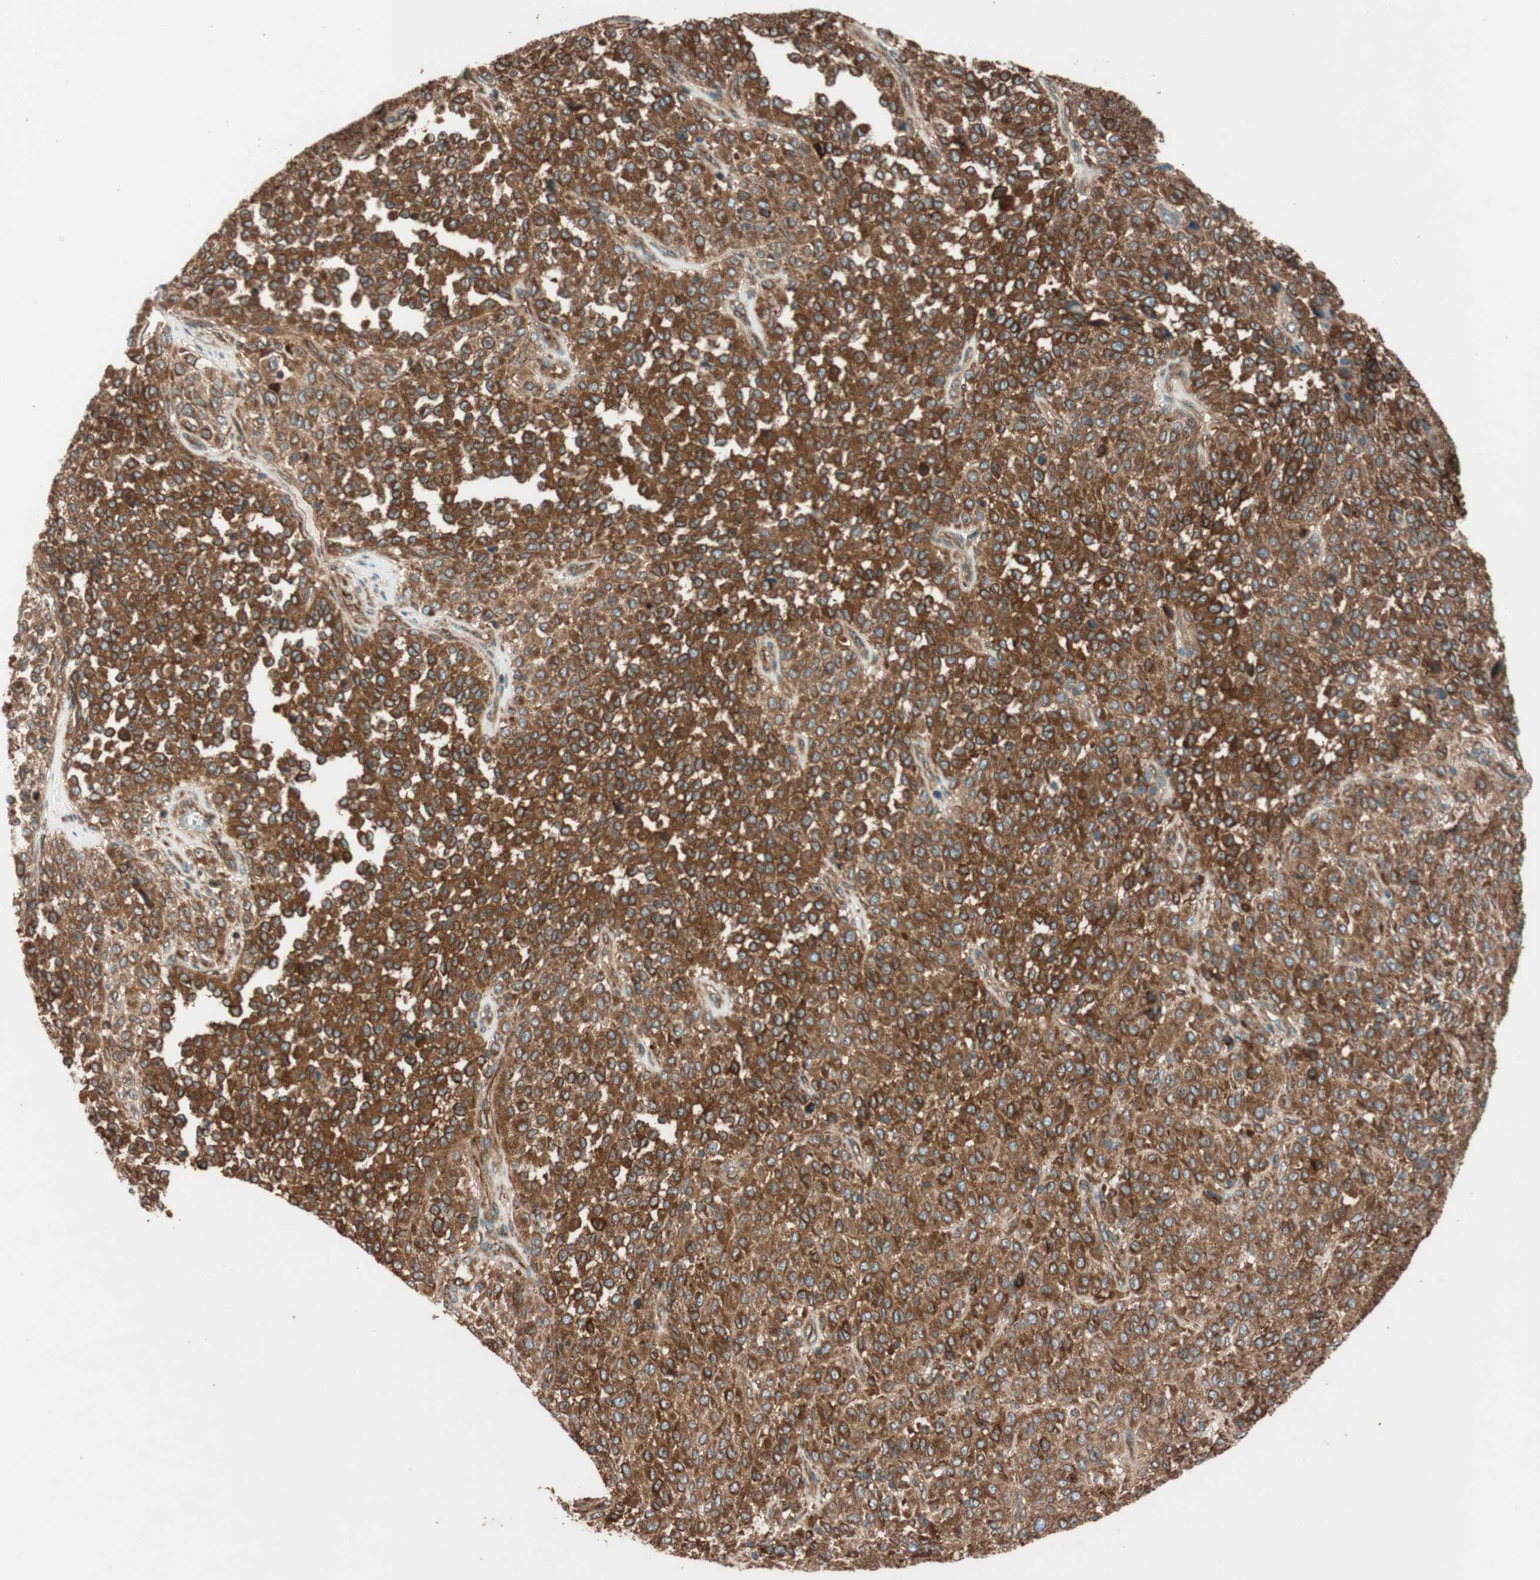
{"staining": {"intensity": "strong", "quantity": ">75%", "location": "cytoplasmic/membranous"}, "tissue": "melanoma", "cell_type": "Tumor cells", "image_type": "cancer", "snomed": [{"axis": "morphology", "description": "Malignant melanoma, Metastatic site"}, {"axis": "topography", "description": "Pancreas"}], "caption": "There is high levels of strong cytoplasmic/membranous staining in tumor cells of melanoma, as demonstrated by immunohistochemical staining (brown color).", "gene": "RAB5A", "patient": {"sex": "female", "age": 30}}